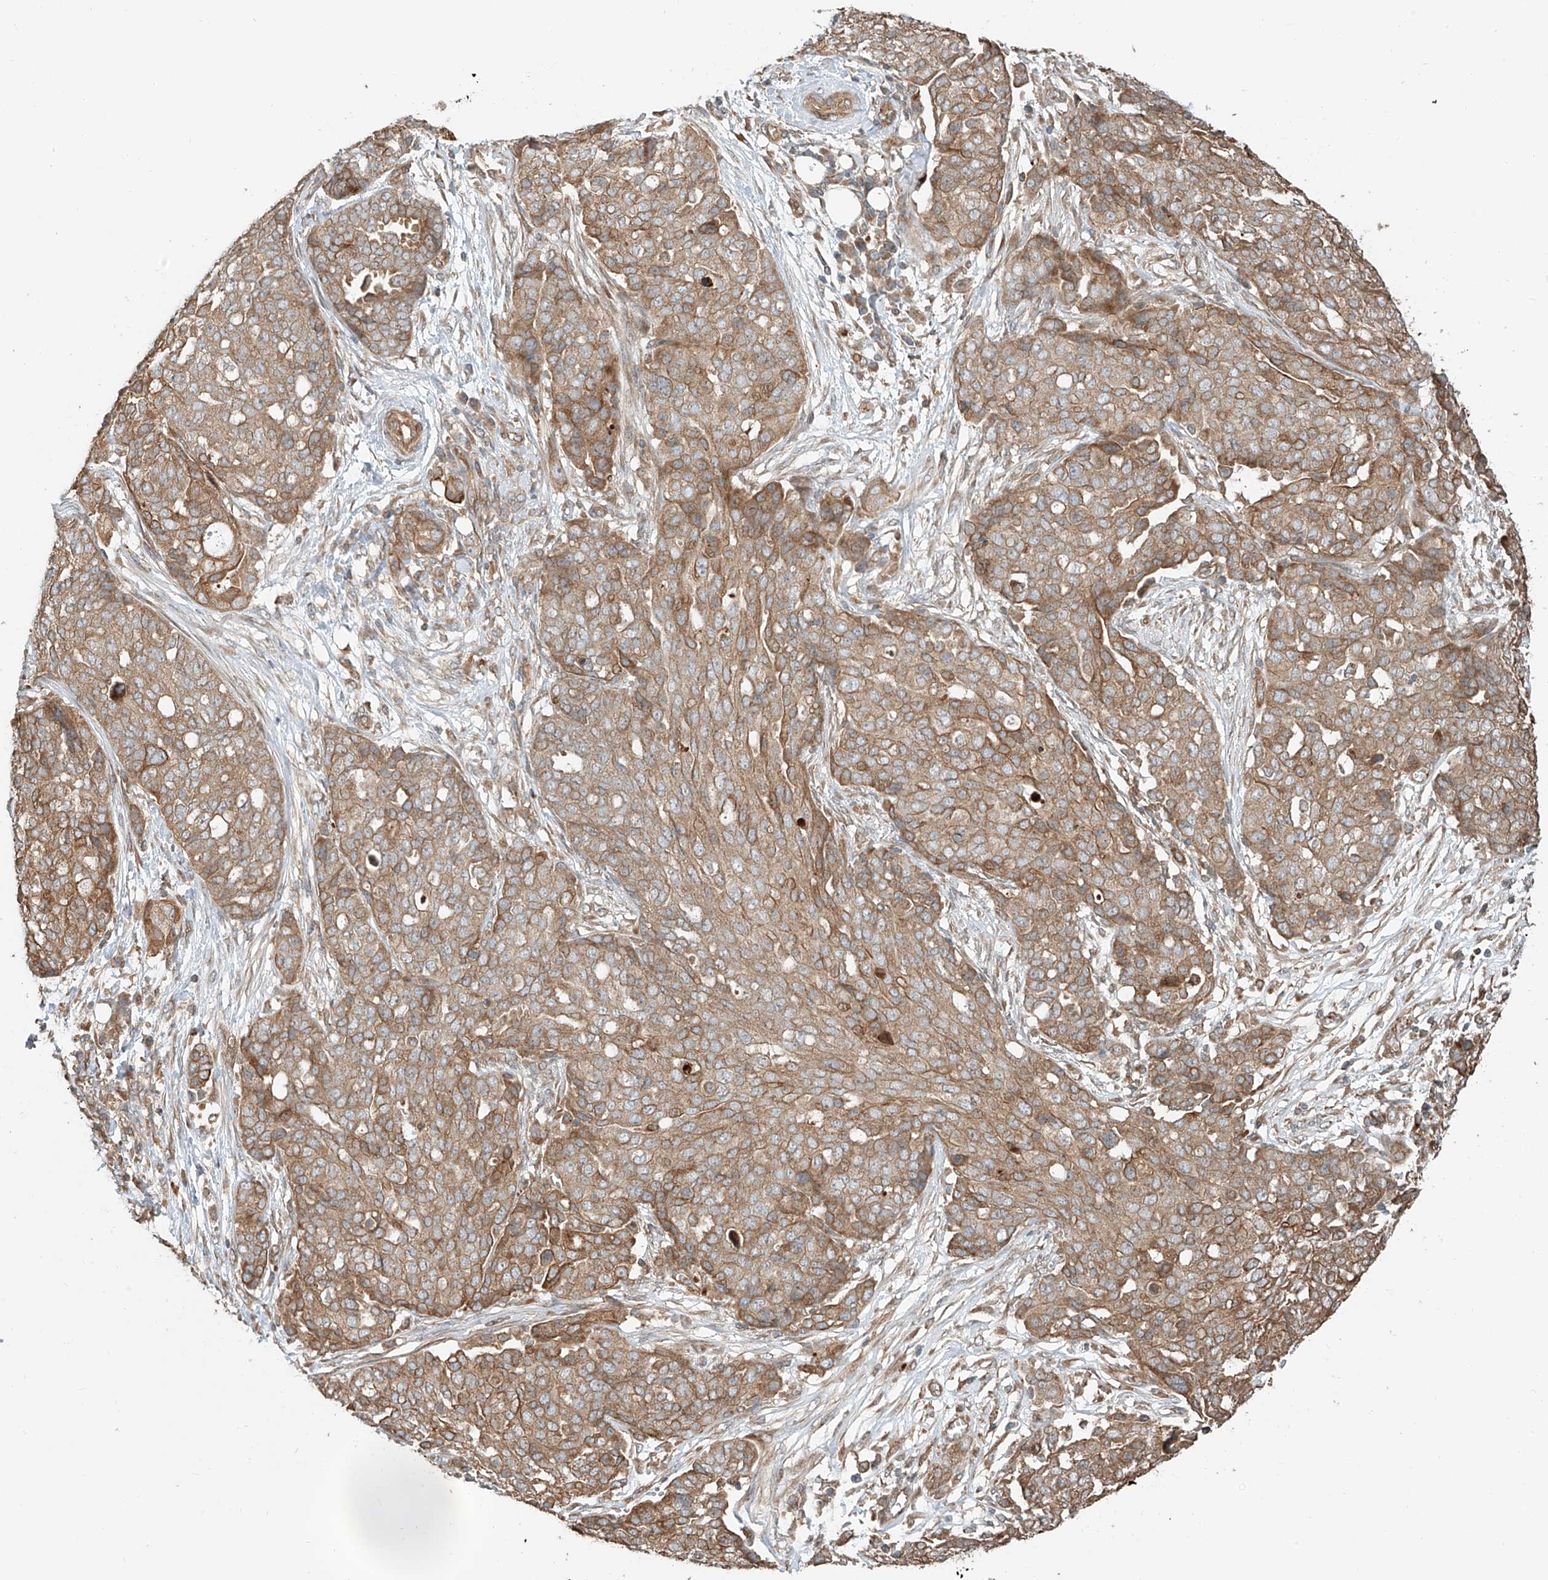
{"staining": {"intensity": "moderate", "quantity": ">75%", "location": "cytoplasmic/membranous"}, "tissue": "ovarian cancer", "cell_type": "Tumor cells", "image_type": "cancer", "snomed": [{"axis": "morphology", "description": "Cystadenocarcinoma, serous, NOS"}, {"axis": "topography", "description": "Soft tissue"}, {"axis": "topography", "description": "Ovary"}], "caption": "A histopathology image of ovarian serous cystadenocarcinoma stained for a protein exhibits moderate cytoplasmic/membranous brown staining in tumor cells.", "gene": "CEP162", "patient": {"sex": "female", "age": 57}}